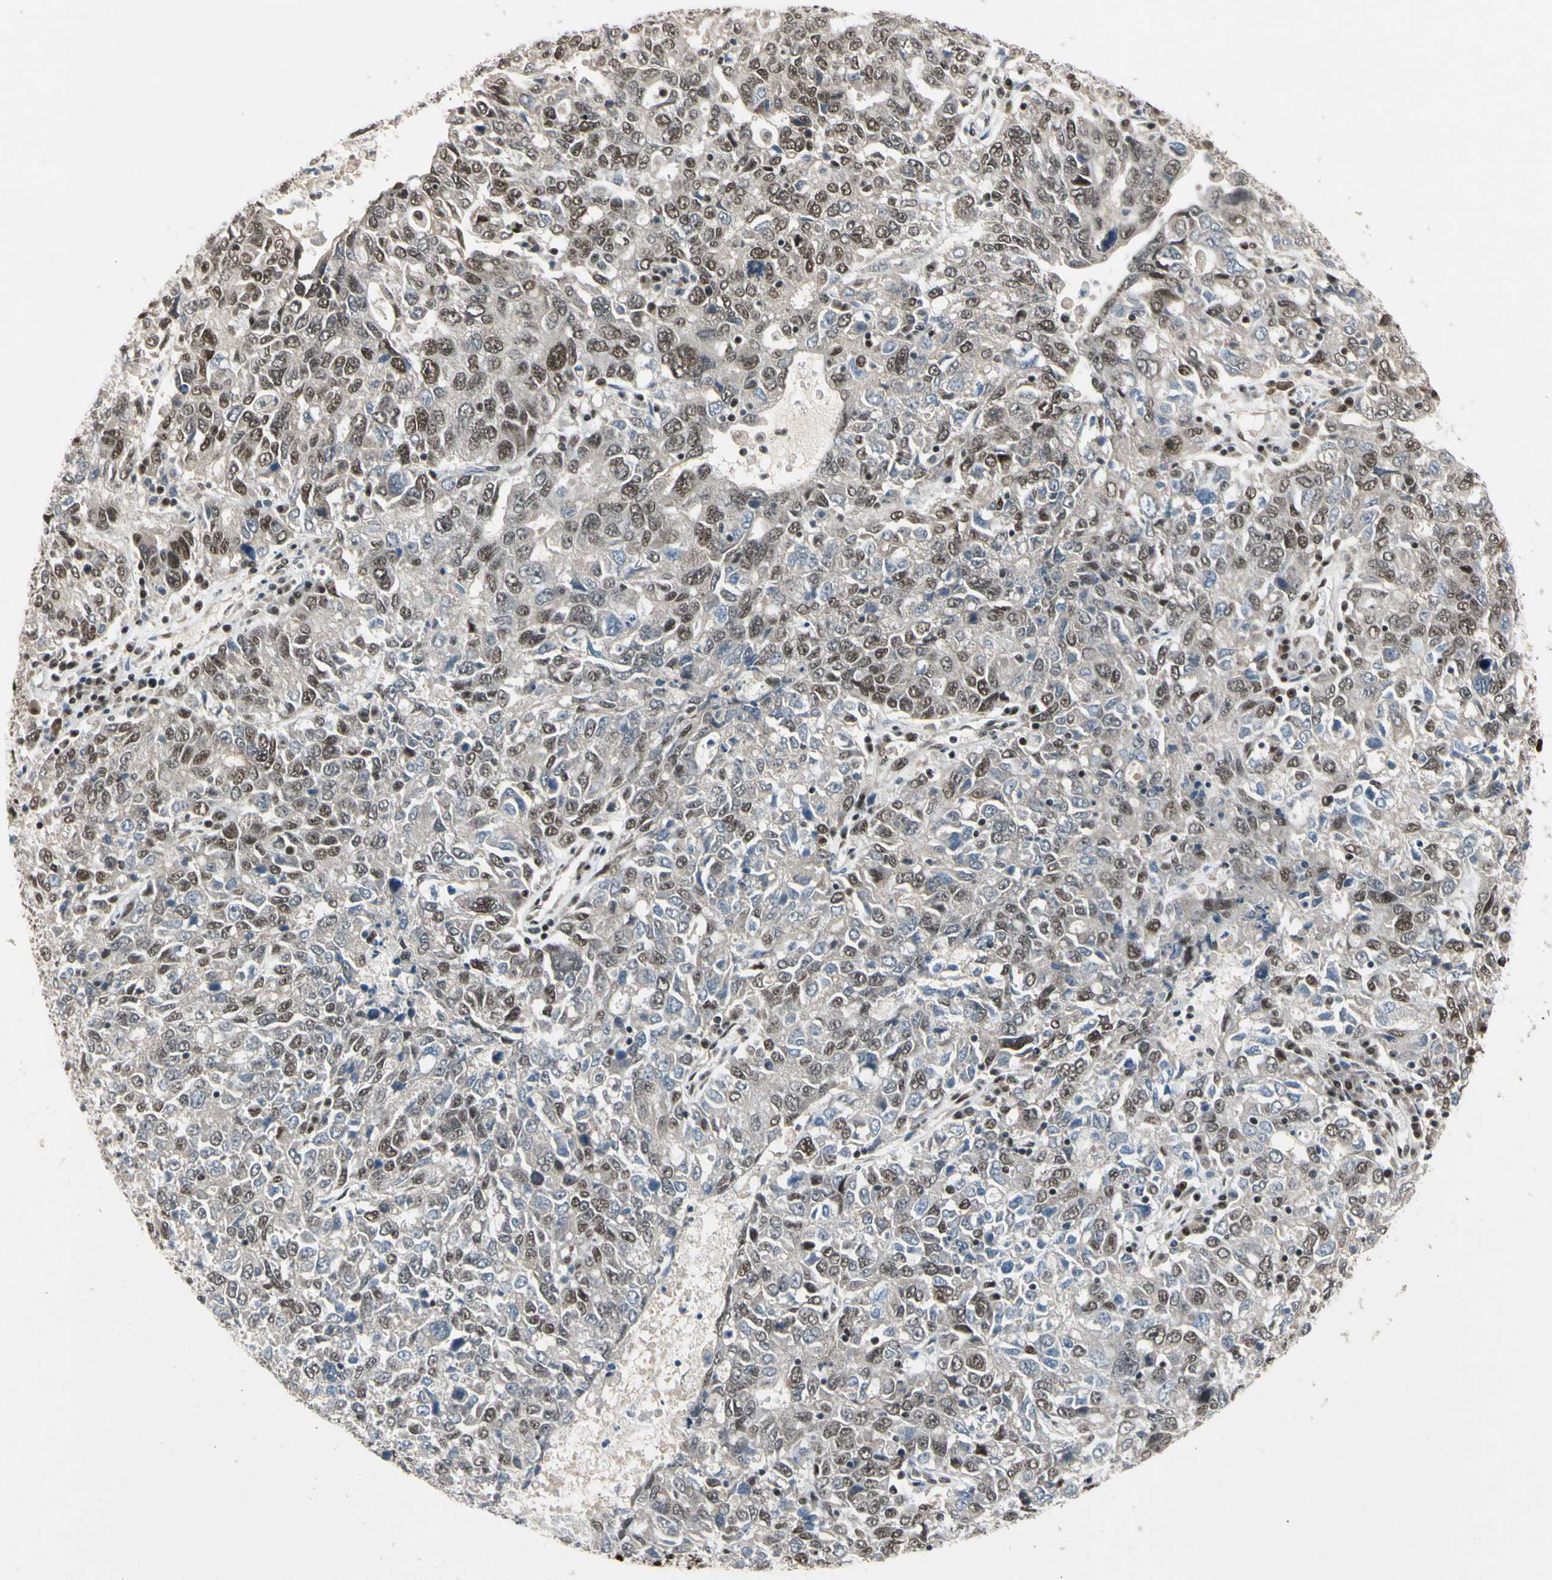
{"staining": {"intensity": "moderate", "quantity": "25%-75%", "location": "nuclear"}, "tissue": "ovarian cancer", "cell_type": "Tumor cells", "image_type": "cancer", "snomed": [{"axis": "morphology", "description": "Carcinoma, endometroid"}, {"axis": "topography", "description": "Ovary"}], "caption": "Moderate nuclear positivity is present in approximately 25%-75% of tumor cells in ovarian cancer.", "gene": "CHAMP1", "patient": {"sex": "female", "age": 62}}